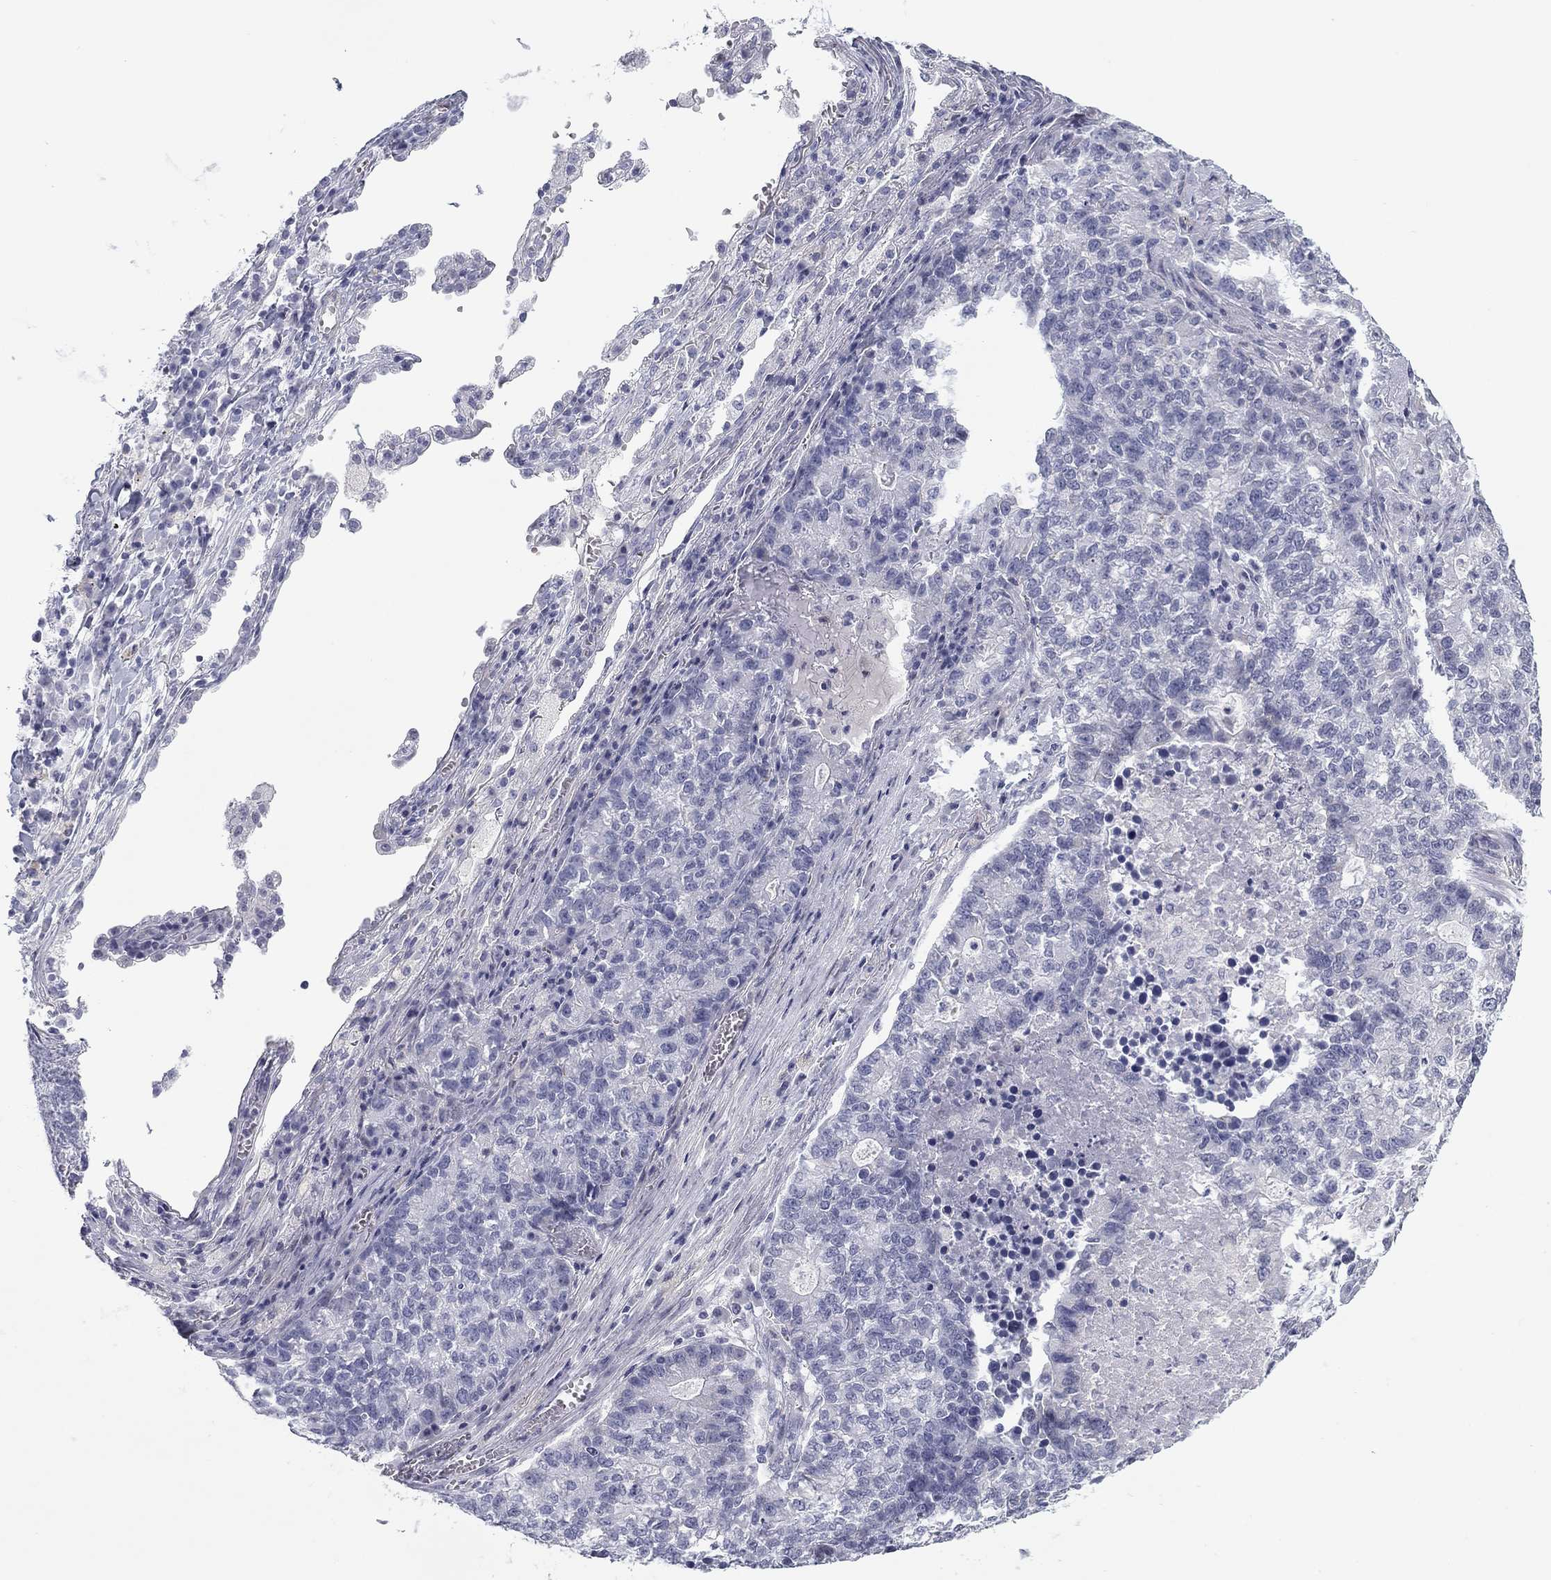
{"staining": {"intensity": "negative", "quantity": "none", "location": "none"}, "tissue": "lung cancer", "cell_type": "Tumor cells", "image_type": "cancer", "snomed": [{"axis": "morphology", "description": "Adenocarcinoma, NOS"}, {"axis": "topography", "description": "Lung"}], "caption": "Tumor cells show no significant protein staining in lung cancer.", "gene": "PRPH", "patient": {"sex": "male", "age": 57}}